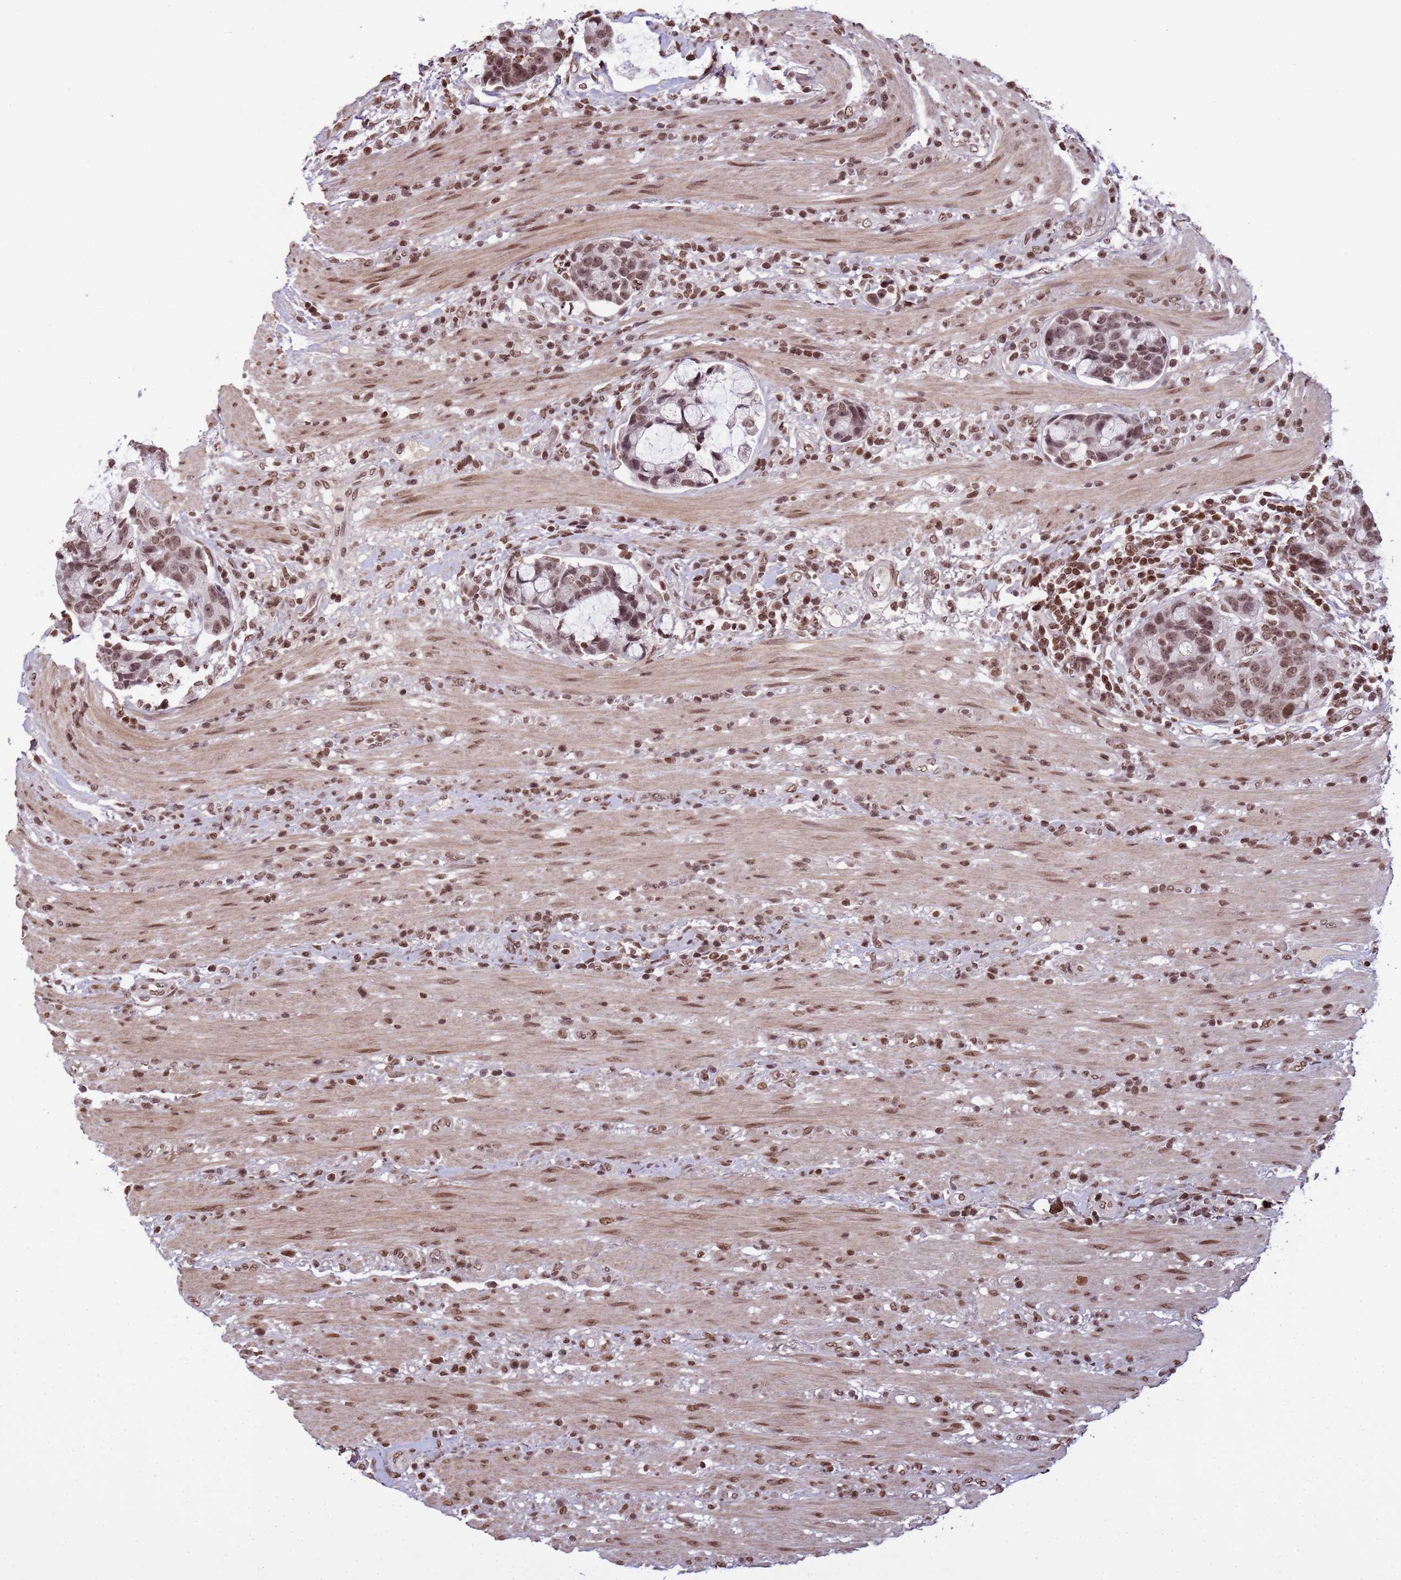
{"staining": {"intensity": "moderate", "quantity": ">75%", "location": "nuclear"}, "tissue": "colorectal cancer", "cell_type": "Tumor cells", "image_type": "cancer", "snomed": [{"axis": "morphology", "description": "Adenocarcinoma, NOS"}, {"axis": "topography", "description": "Colon"}], "caption": "A medium amount of moderate nuclear expression is present in approximately >75% of tumor cells in colorectal cancer (adenocarcinoma) tissue.", "gene": "H3-3B", "patient": {"sex": "female", "age": 82}}